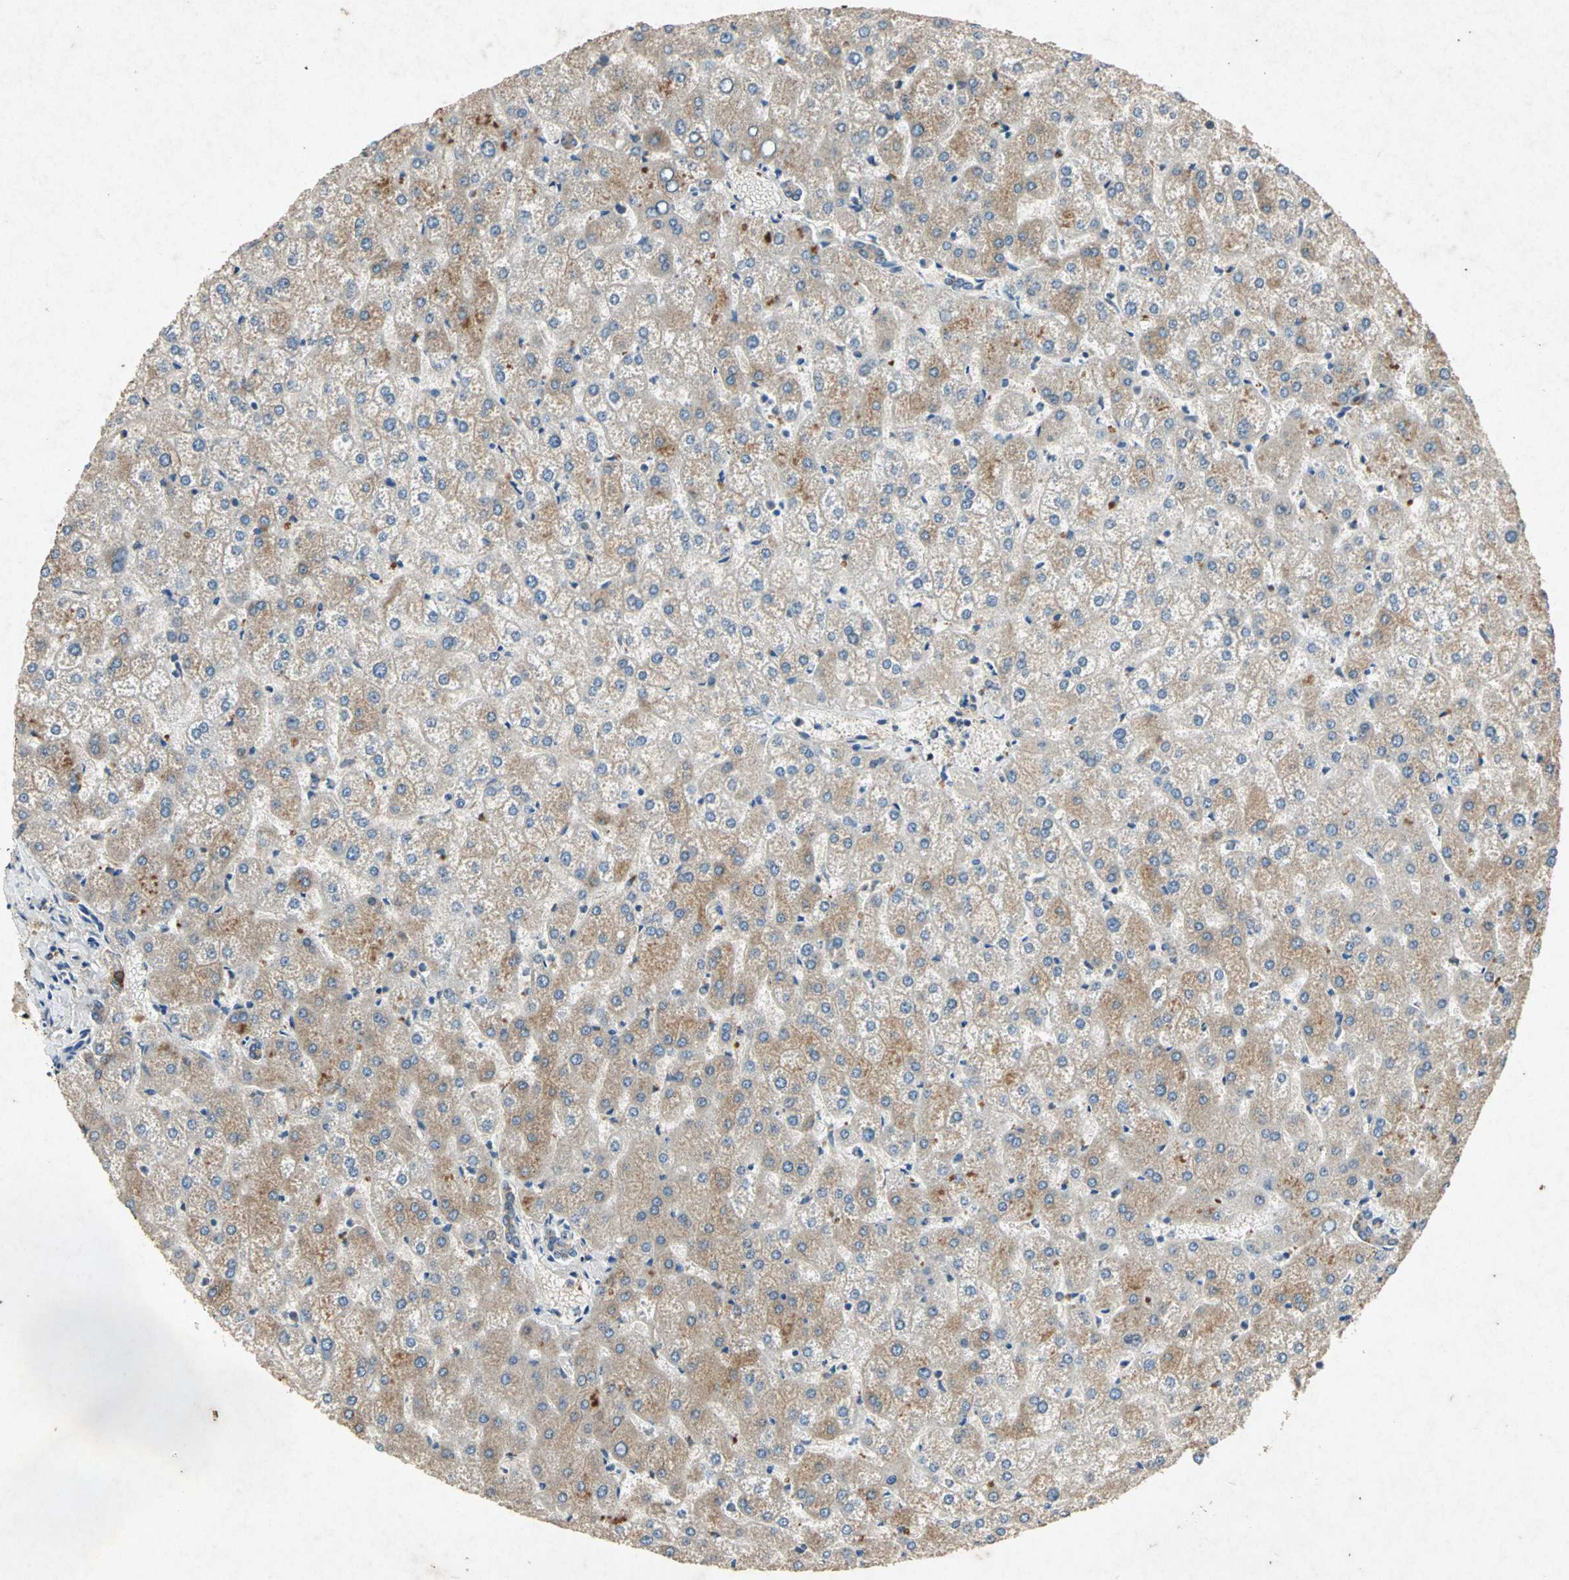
{"staining": {"intensity": "moderate", "quantity": ">75%", "location": "cytoplasmic/membranous"}, "tissue": "liver", "cell_type": "Cholangiocytes", "image_type": "normal", "snomed": [{"axis": "morphology", "description": "Normal tissue, NOS"}, {"axis": "topography", "description": "Liver"}], "caption": "Immunohistochemical staining of benign human liver shows moderate cytoplasmic/membranous protein expression in approximately >75% of cholangiocytes.", "gene": "HSP90AB1", "patient": {"sex": "female", "age": 32}}